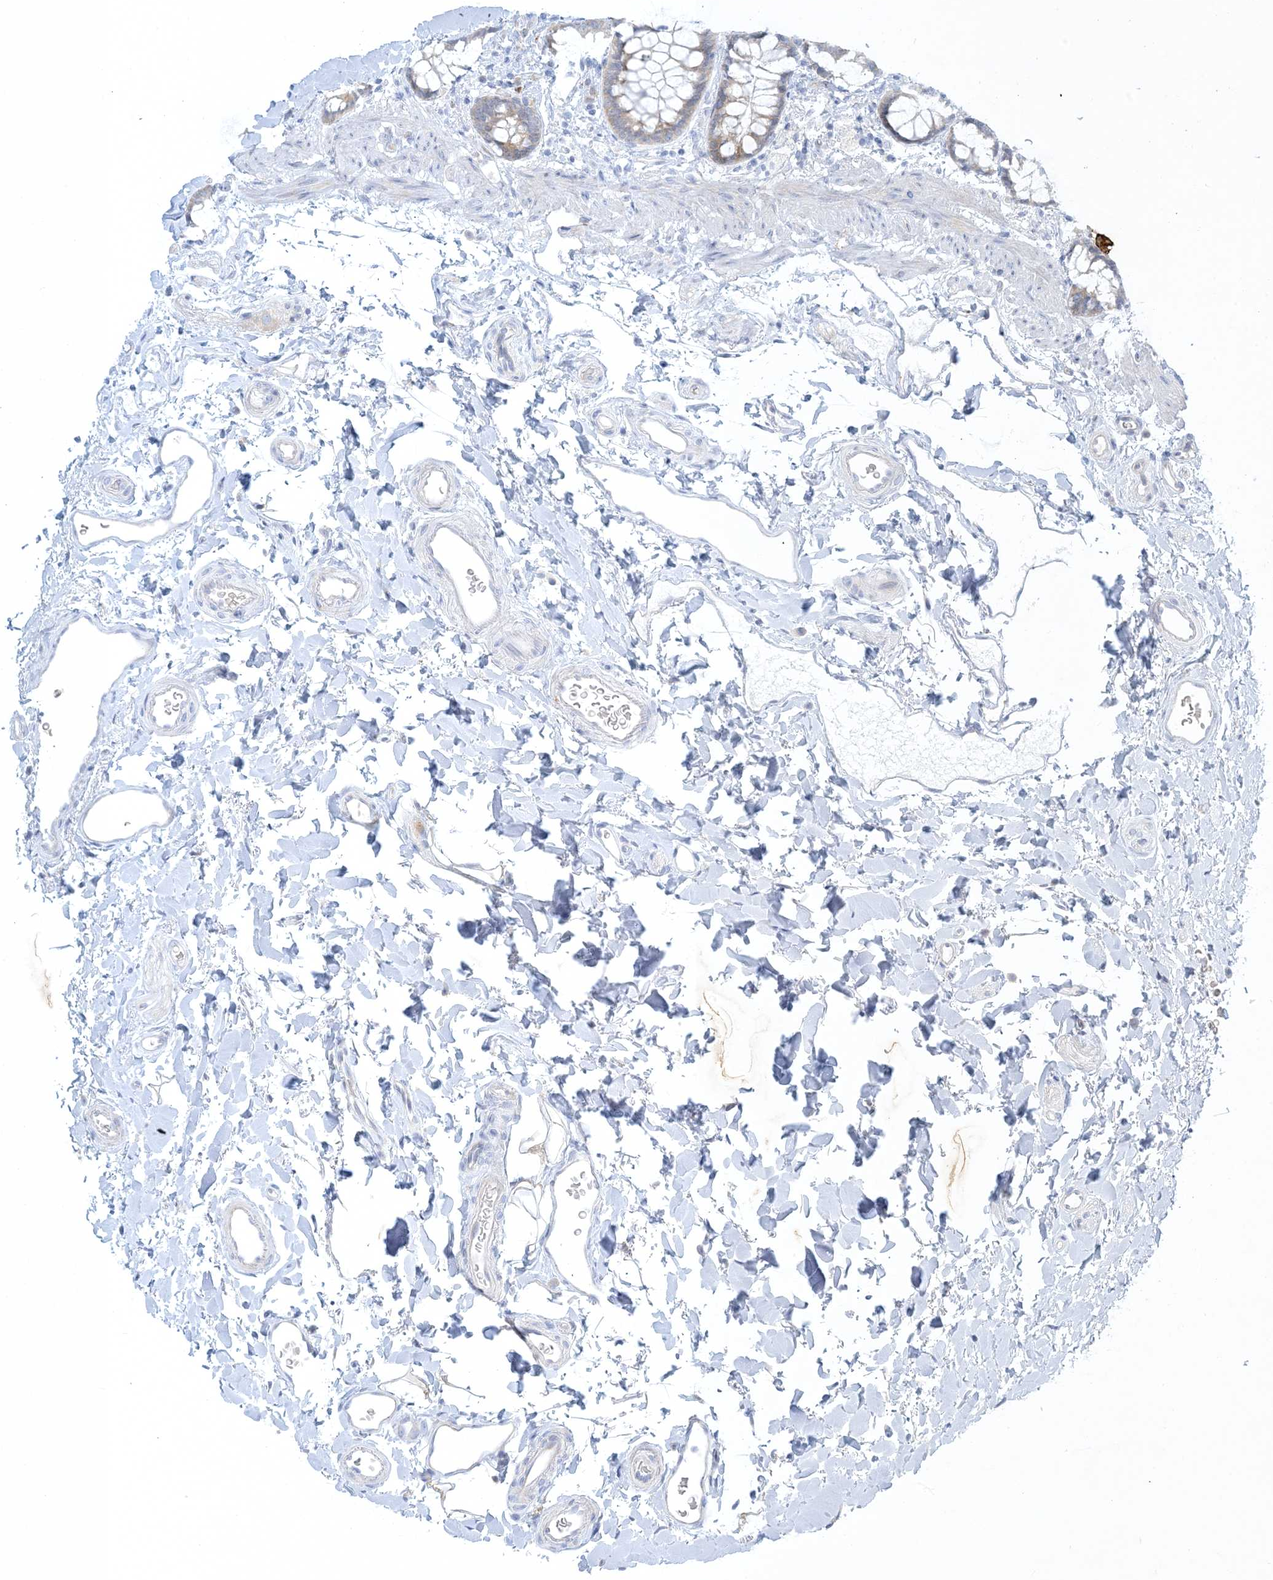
{"staining": {"intensity": "weak", "quantity": "25%-75%", "location": "cytoplasmic/membranous"}, "tissue": "rectum", "cell_type": "Glandular cells", "image_type": "normal", "snomed": [{"axis": "morphology", "description": "Normal tissue, NOS"}, {"axis": "topography", "description": "Rectum"}], "caption": "An immunohistochemistry photomicrograph of unremarkable tissue is shown. Protein staining in brown labels weak cytoplasmic/membranous positivity in rectum within glandular cells.", "gene": "XIRP2", "patient": {"sex": "female", "age": 65}}